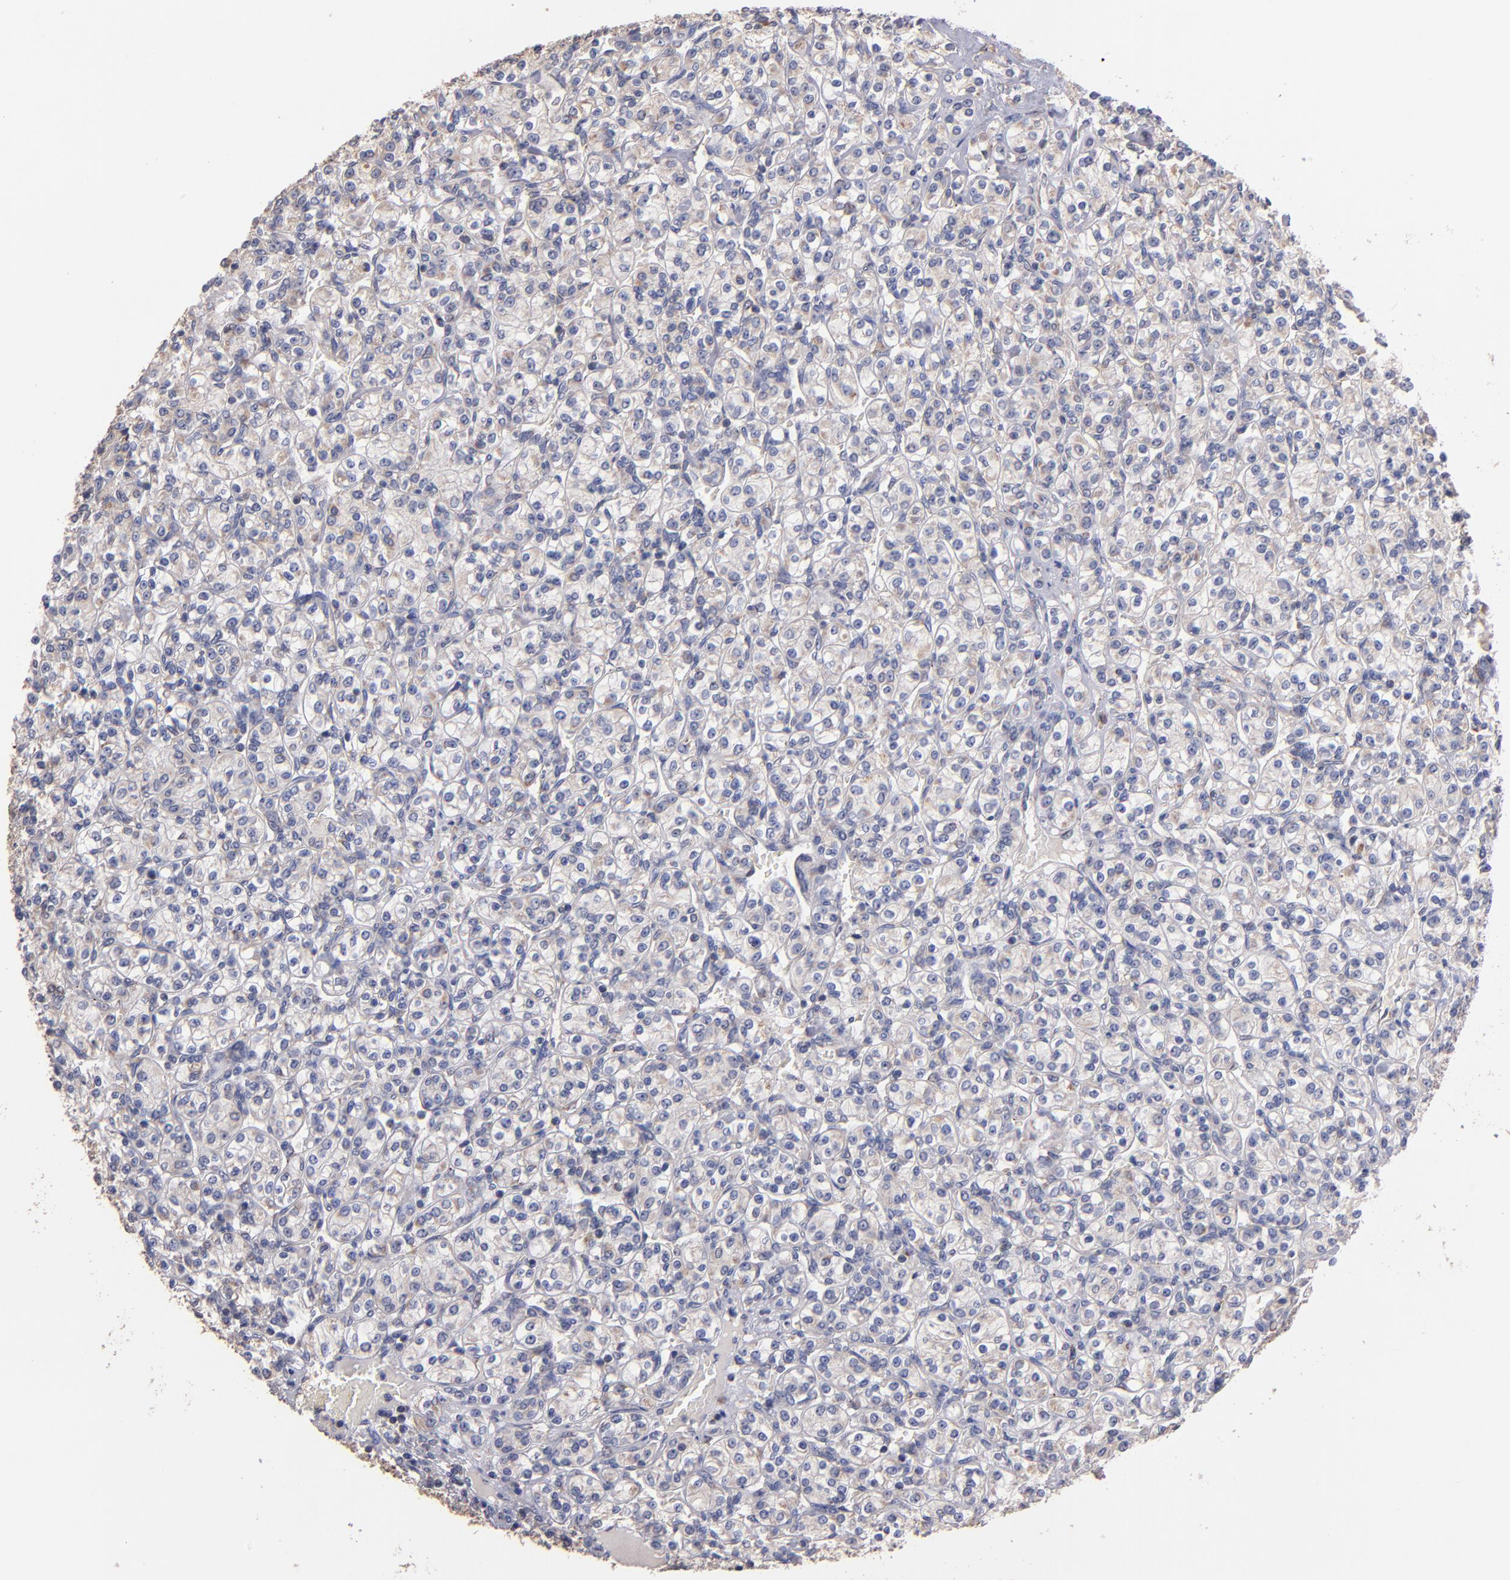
{"staining": {"intensity": "weak", "quantity": "<25%", "location": "cytoplasmic/membranous"}, "tissue": "renal cancer", "cell_type": "Tumor cells", "image_type": "cancer", "snomed": [{"axis": "morphology", "description": "Adenocarcinoma, NOS"}, {"axis": "topography", "description": "Kidney"}], "caption": "Renal cancer (adenocarcinoma) was stained to show a protein in brown. There is no significant positivity in tumor cells.", "gene": "DIABLO", "patient": {"sex": "male", "age": 77}}